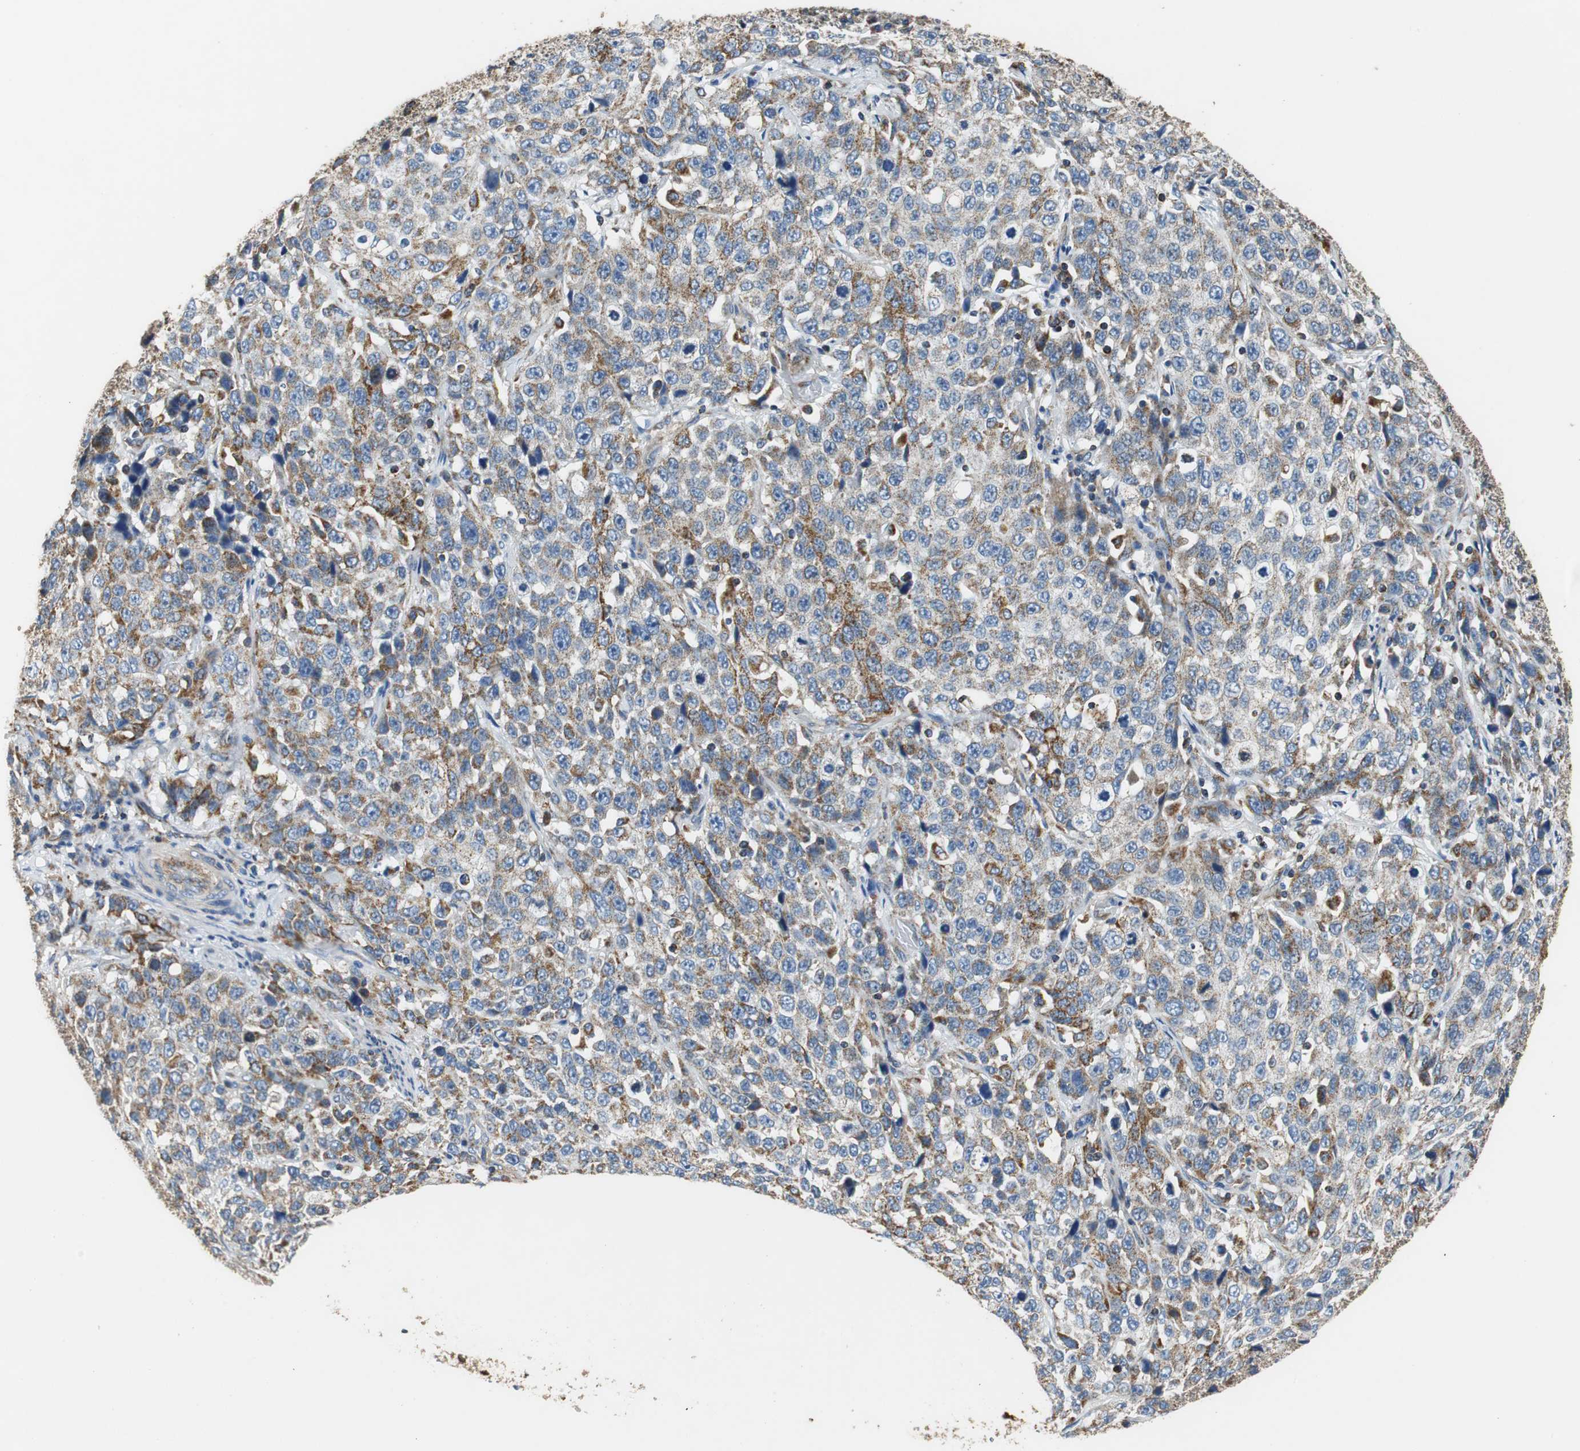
{"staining": {"intensity": "moderate", "quantity": ">75%", "location": "cytoplasmic/membranous"}, "tissue": "stomach cancer", "cell_type": "Tumor cells", "image_type": "cancer", "snomed": [{"axis": "morphology", "description": "Normal tissue, NOS"}, {"axis": "morphology", "description": "Adenocarcinoma, NOS"}, {"axis": "topography", "description": "Stomach"}], "caption": "A histopathology image showing moderate cytoplasmic/membranous staining in about >75% of tumor cells in adenocarcinoma (stomach), as visualized by brown immunohistochemical staining.", "gene": "GSTK1", "patient": {"sex": "male", "age": 48}}